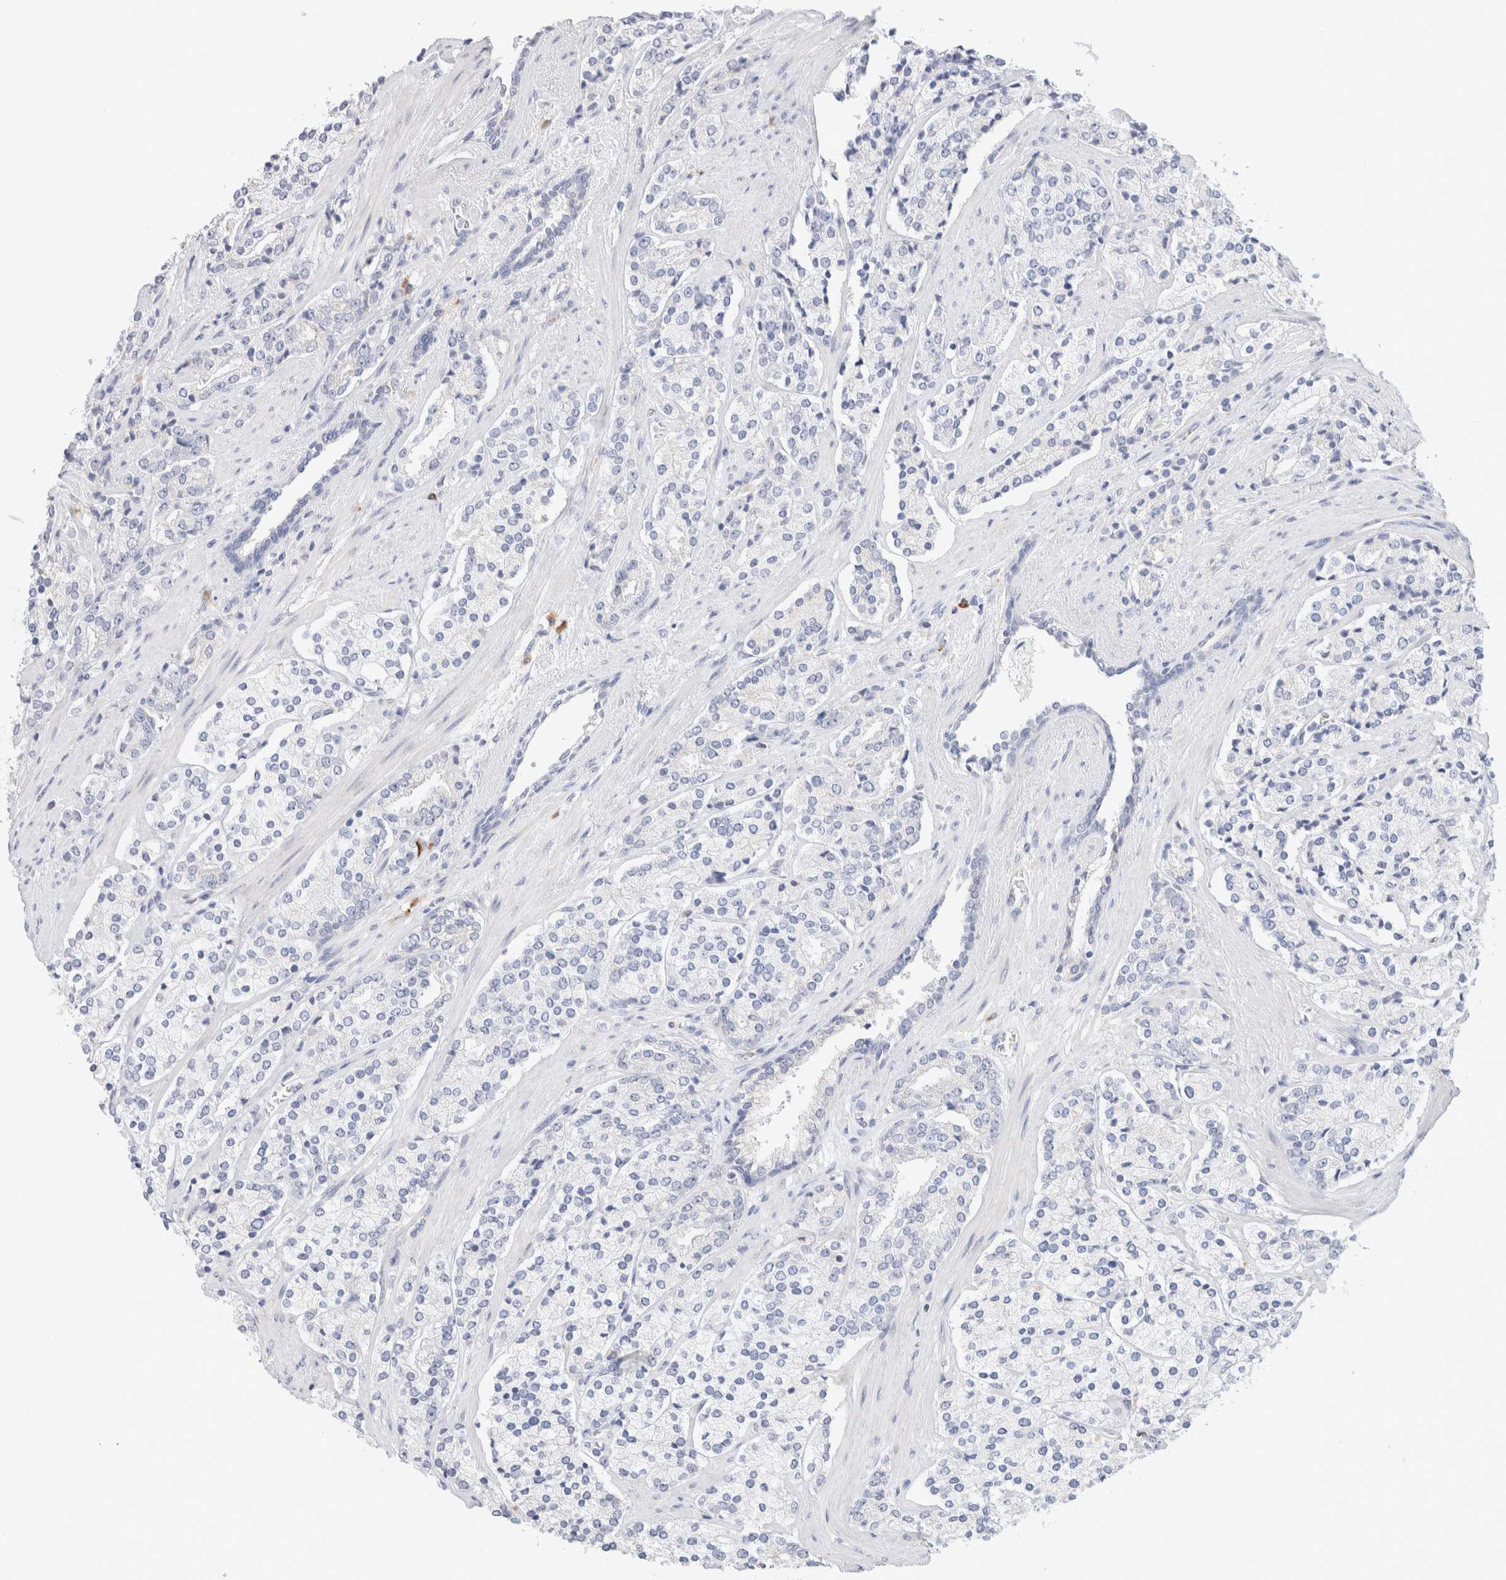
{"staining": {"intensity": "negative", "quantity": "none", "location": "none"}, "tissue": "prostate cancer", "cell_type": "Tumor cells", "image_type": "cancer", "snomed": [{"axis": "morphology", "description": "Adenocarcinoma, High grade"}, {"axis": "topography", "description": "Prostate"}], "caption": "This is an IHC image of prostate cancer. There is no staining in tumor cells.", "gene": "GADD45G", "patient": {"sex": "male", "age": 71}}